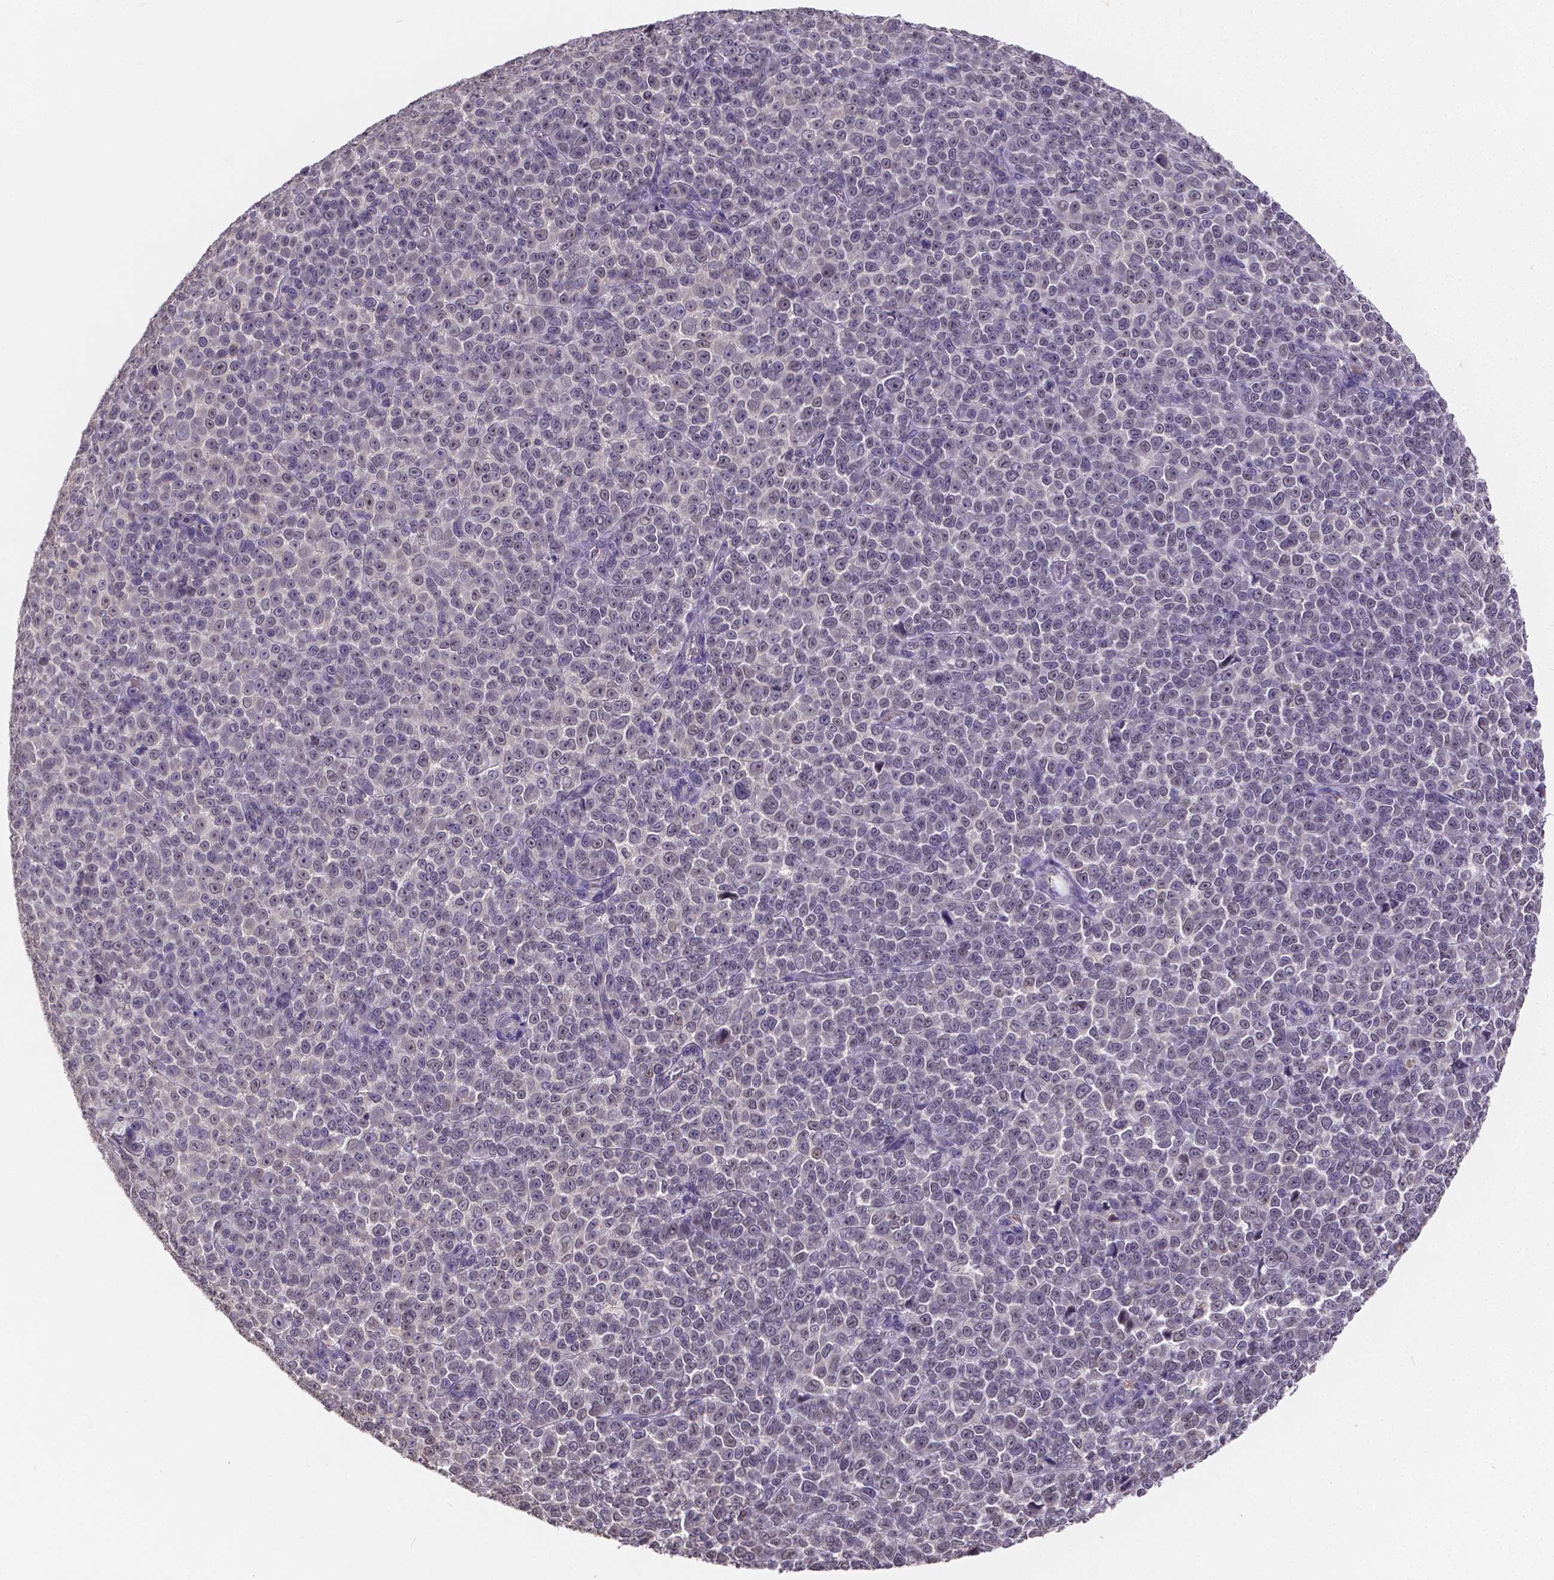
{"staining": {"intensity": "negative", "quantity": "none", "location": "none"}, "tissue": "melanoma", "cell_type": "Tumor cells", "image_type": "cancer", "snomed": [{"axis": "morphology", "description": "Malignant melanoma, NOS"}, {"axis": "topography", "description": "Skin"}], "caption": "Immunohistochemistry (IHC) micrograph of neoplastic tissue: malignant melanoma stained with DAB (3,3'-diaminobenzidine) displays no significant protein positivity in tumor cells. (Immunohistochemistry, brightfield microscopy, high magnification).", "gene": "CTNNA2", "patient": {"sex": "female", "age": 95}}